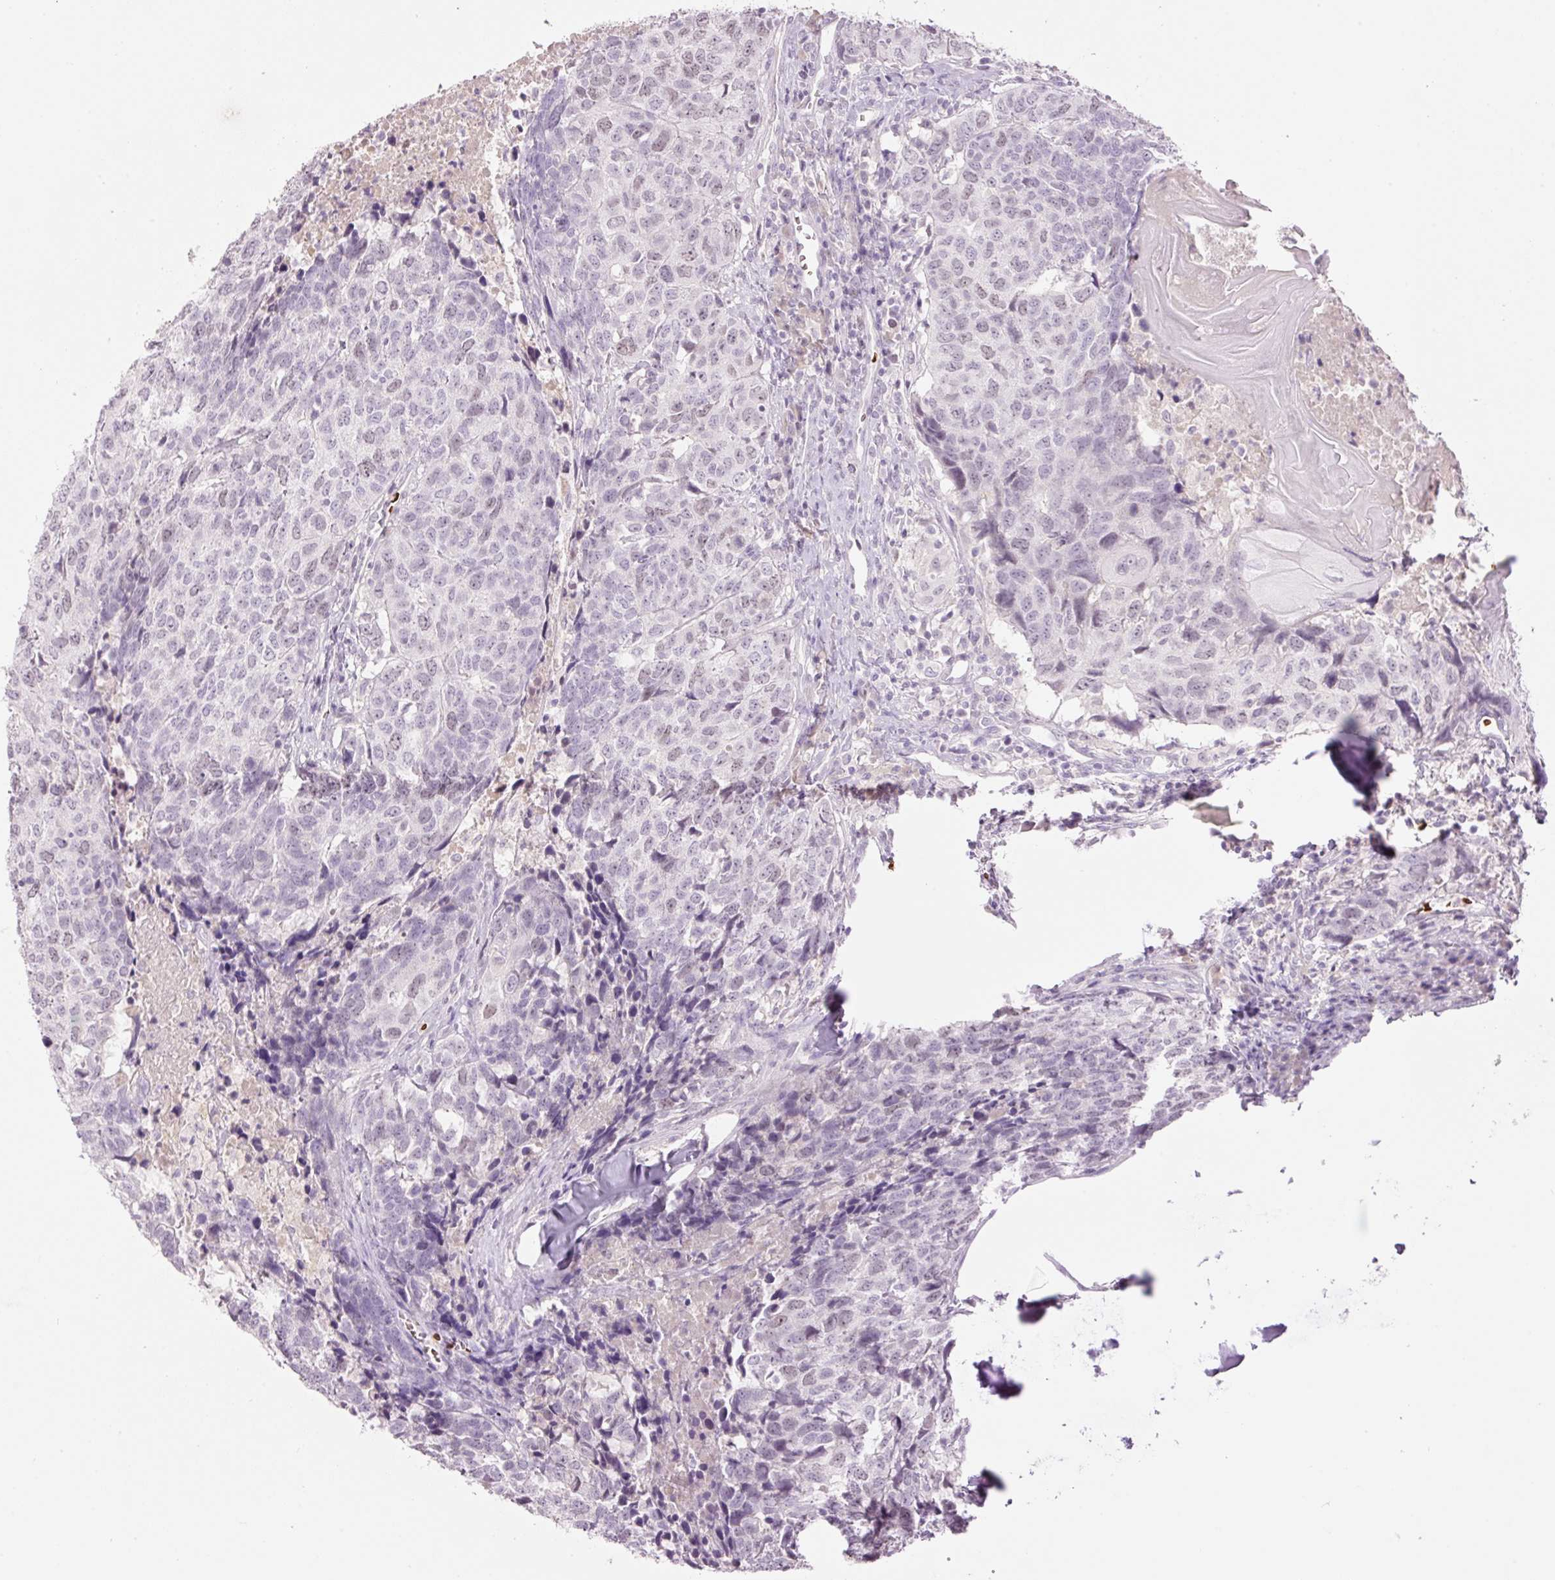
{"staining": {"intensity": "weak", "quantity": "<25%", "location": "nuclear"}, "tissue": "head and neck cancer", "cell_type": "Tumor cells", "image_type": "cancer", "snomed": [{"axis": "morphology", "description": "Normal tissue, NOS"}, {"axis": "morphology", "description": "Squamous cell carcinoma, NOS"}, {"axis": "topography", "description": "Skeletal muscle"}, {"axis": "topography", "description": "Vascular tissue"}, {"axis": "topography", "description": "Peripheral nerve tissue"}, {"axis": "topography", "description": "Head-Neck"}], "caption": "IHC of human head and neck cancer (squamous cell carcinoma) demonstrates no positivity in tumor cells.", "gene": "LY6G6D", "patient": {"sex": "male", "age": 66}}